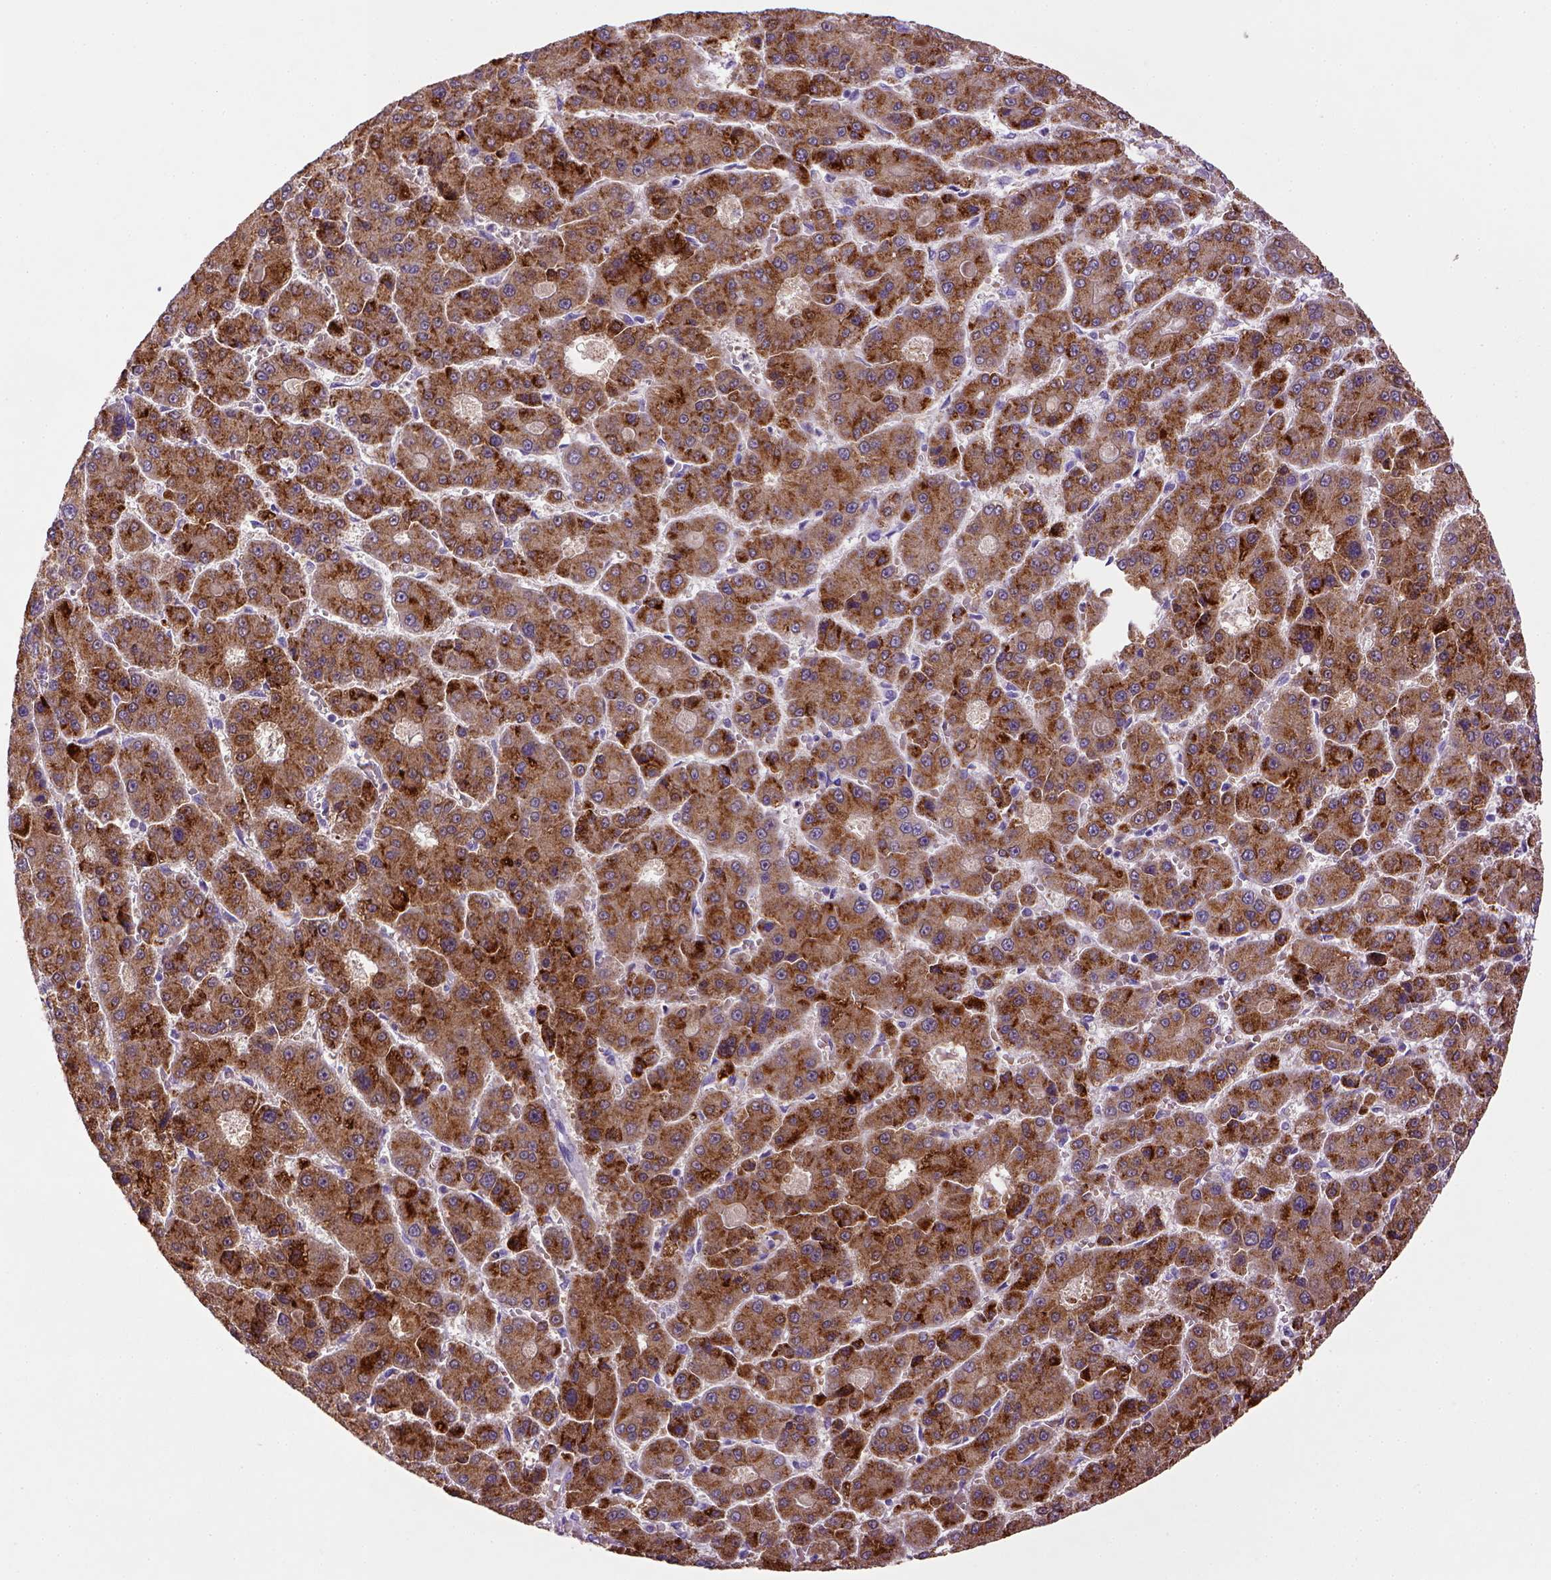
{"staining": {"intensity": "strong", "quantity": ">75%", "location": "cytoplasmic/membranous"}, "tissue": "liver cancer", "cell_type": "Tumor cells", "image_type": "cancer", "snomed": [{"axis": "morphology", "description": "Carcinoma, Hepatocellular, NOS"}, {"axis": "topography", "description": "Liver"}], "caption": "An immunohistochemistry (IHC) photomicrograph of tumor tissue is shown. Protein staining in brown labels strong cytoplasmic/membranous positivity in liver cancer within tumor cells. (brown staining indicates protein expression, while blue staining denotes nuclei).", "gene": "BAAT", "patient": {"sex": "male", "age": 70}}